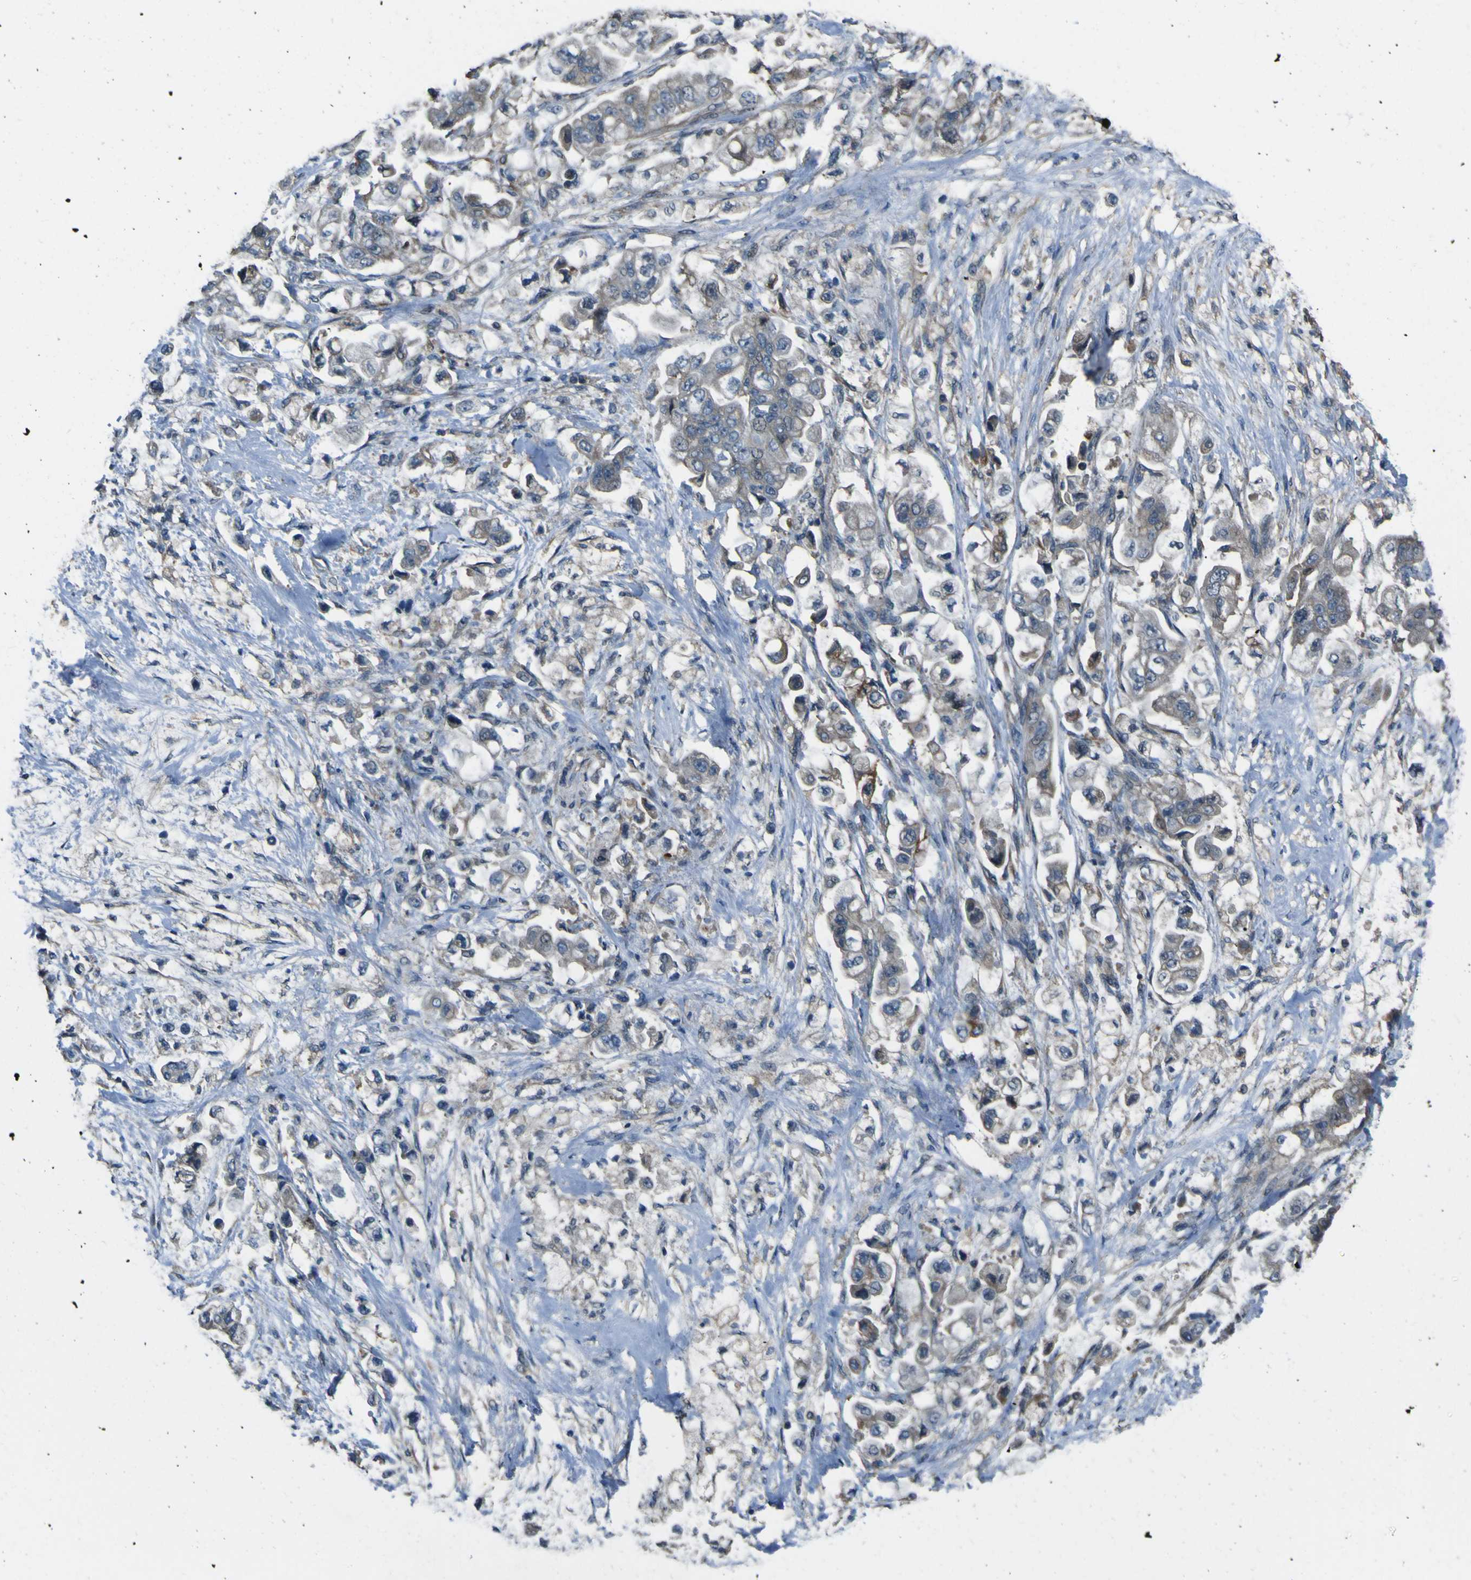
{"staining": {"intensity": "negative", "quantity": "none", "location": "none"}, "tissue": "stomach cancer", "cell_type": "Tumor cells", "image_type": "cancer", "snomed": [{"axis": "morphology", "description": "Adenocarcinoma, NOS"}, {"axis": "topography", "description": "Stomach"}], "caption": "Protein analysis of adenocarcinoma (stomach) demonstrates no significant positivity in tumor cells.", "gene": "NAALADL2", "patient": {"sex": "male", "age": 62}}